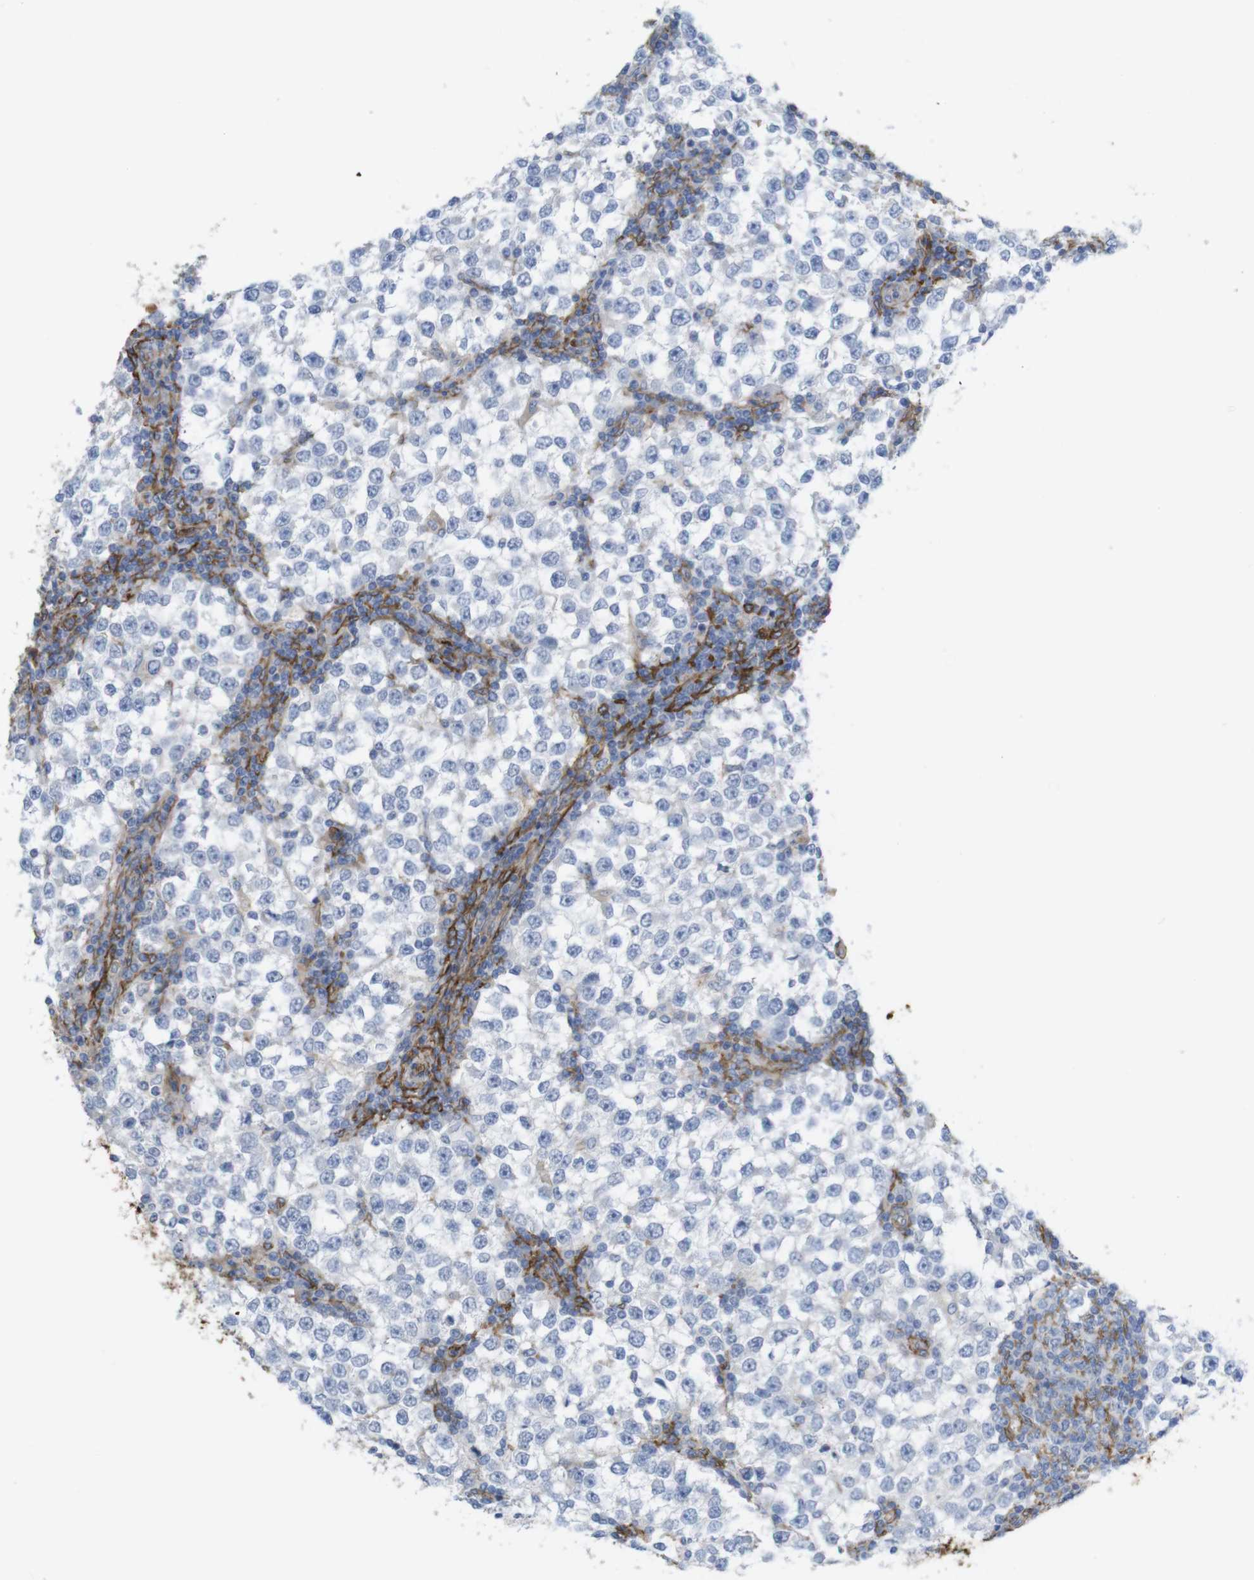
{"staining": {"intensity": "negative", "quantity": "none", "location": "none"}, "tissue": "testis cancer", "cell_type": "Tumor cells", "image_type": "cancer", "snomed": [{"axis": "morphology", "description": "Seminoma, NOS"}, {"axis": "topography", "description": "Testis"}], "caption": "The IHC photomicrograph has no significant expression in tumor cells of seminoma (testis) tissue.", "gene": "CYBRD1", "patient": {"sex": "male", "age": 65}}